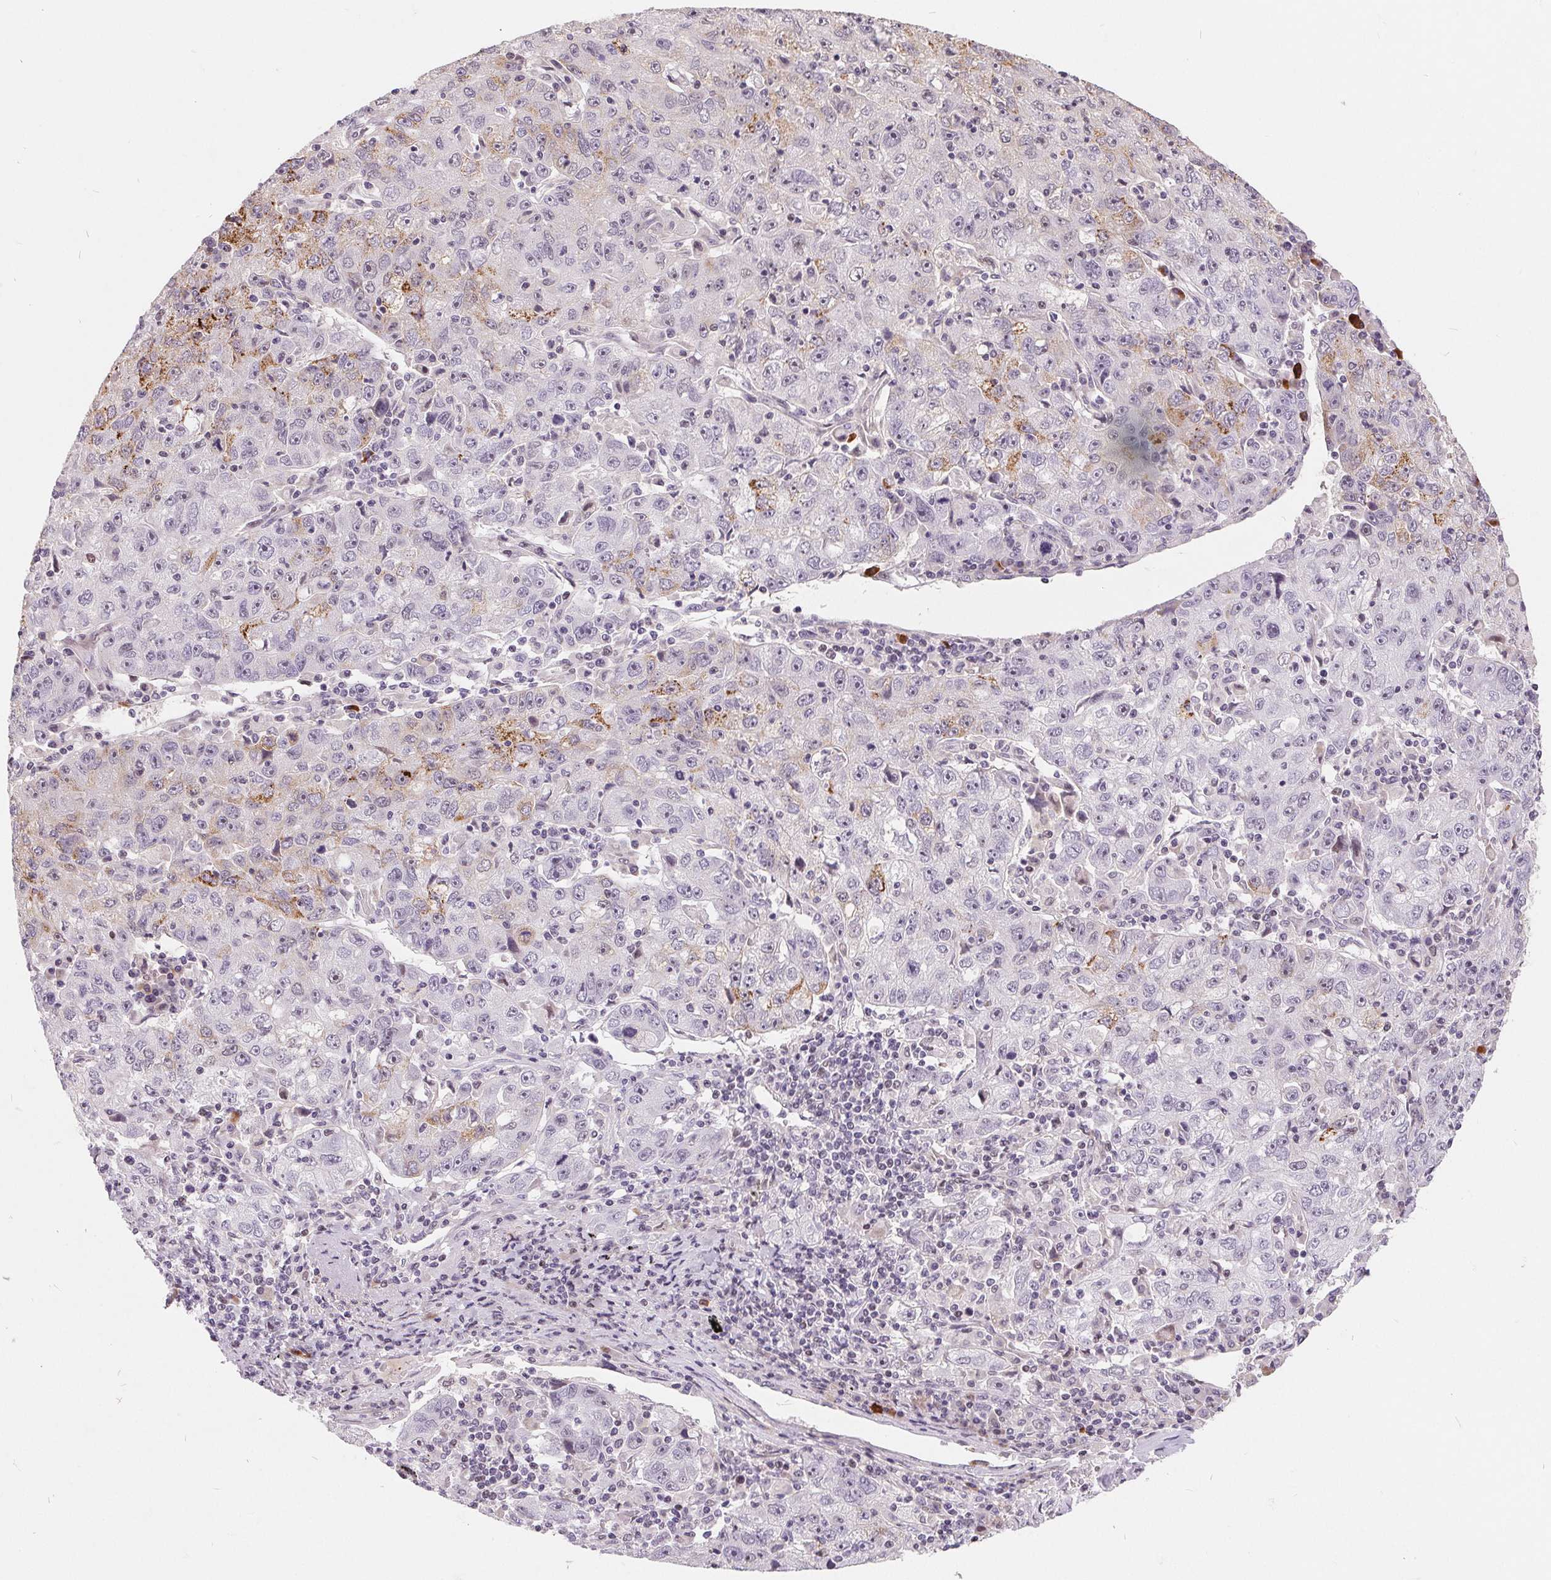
{"staining": {"intensity": "negative", "quantity": "none", "location": "none"}, "tissue": "lung cancer", "cell_type": "Tumor cells", "image_type": "cancer", "snomed": [{"axis": "morphology", "description": "Normal morphology"}, {"axis": "morphology", "description": "Adenocarcinoma, NOS"}, {"axis": "topography", "description": "Lymph node"}, {"axis": "topography", "description": "Lung"}], "caption": "Immunohistochemical staining of human lung cancer displays no significant expression in tumor cells.", "gene": "NRG2", "patient": {"sex": "female", "age": 57}}